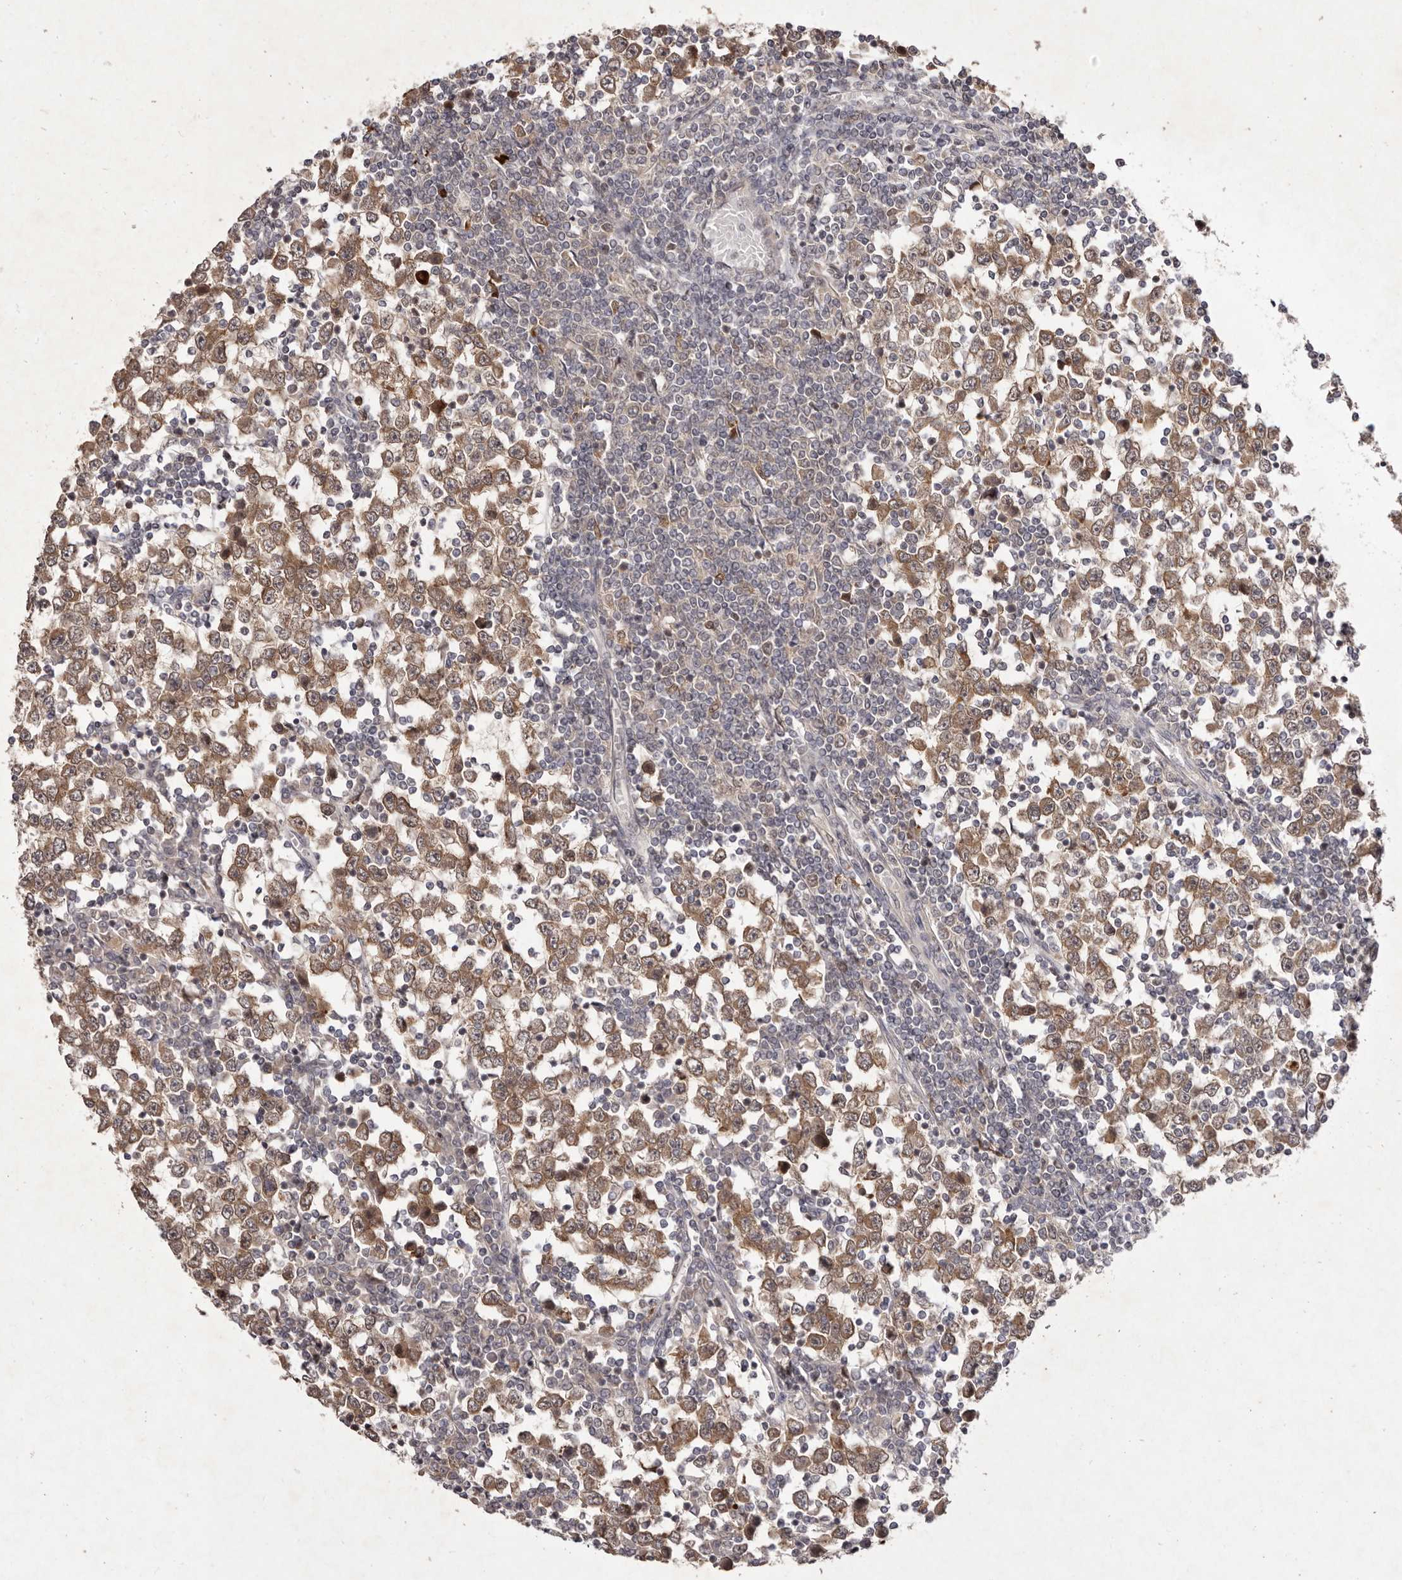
{"staining": {"intensity": "moderate", "quantity": ">75%", "location": "cytoplasmic/membranous"}, "tissue": "testis cancer", "cell_type": "Tumor cells", "image_type": "cancer", "snomed": [{"axis": "morphology", "description": "Seminoma, NOS"}, {"axis": "topography", "description": "Testis"}], "caption": "The immunohistochemical stain labels moderate cytoplasmic/membranous positivity in tumor cells of testis cancer tissue. The staining is performed using DAB brown chromogen to label protein expression. The nuclei are counter-stained blue using hematoxylin.", "gene": "BUD31", "patient": {"sex": "male", "age": 65}}